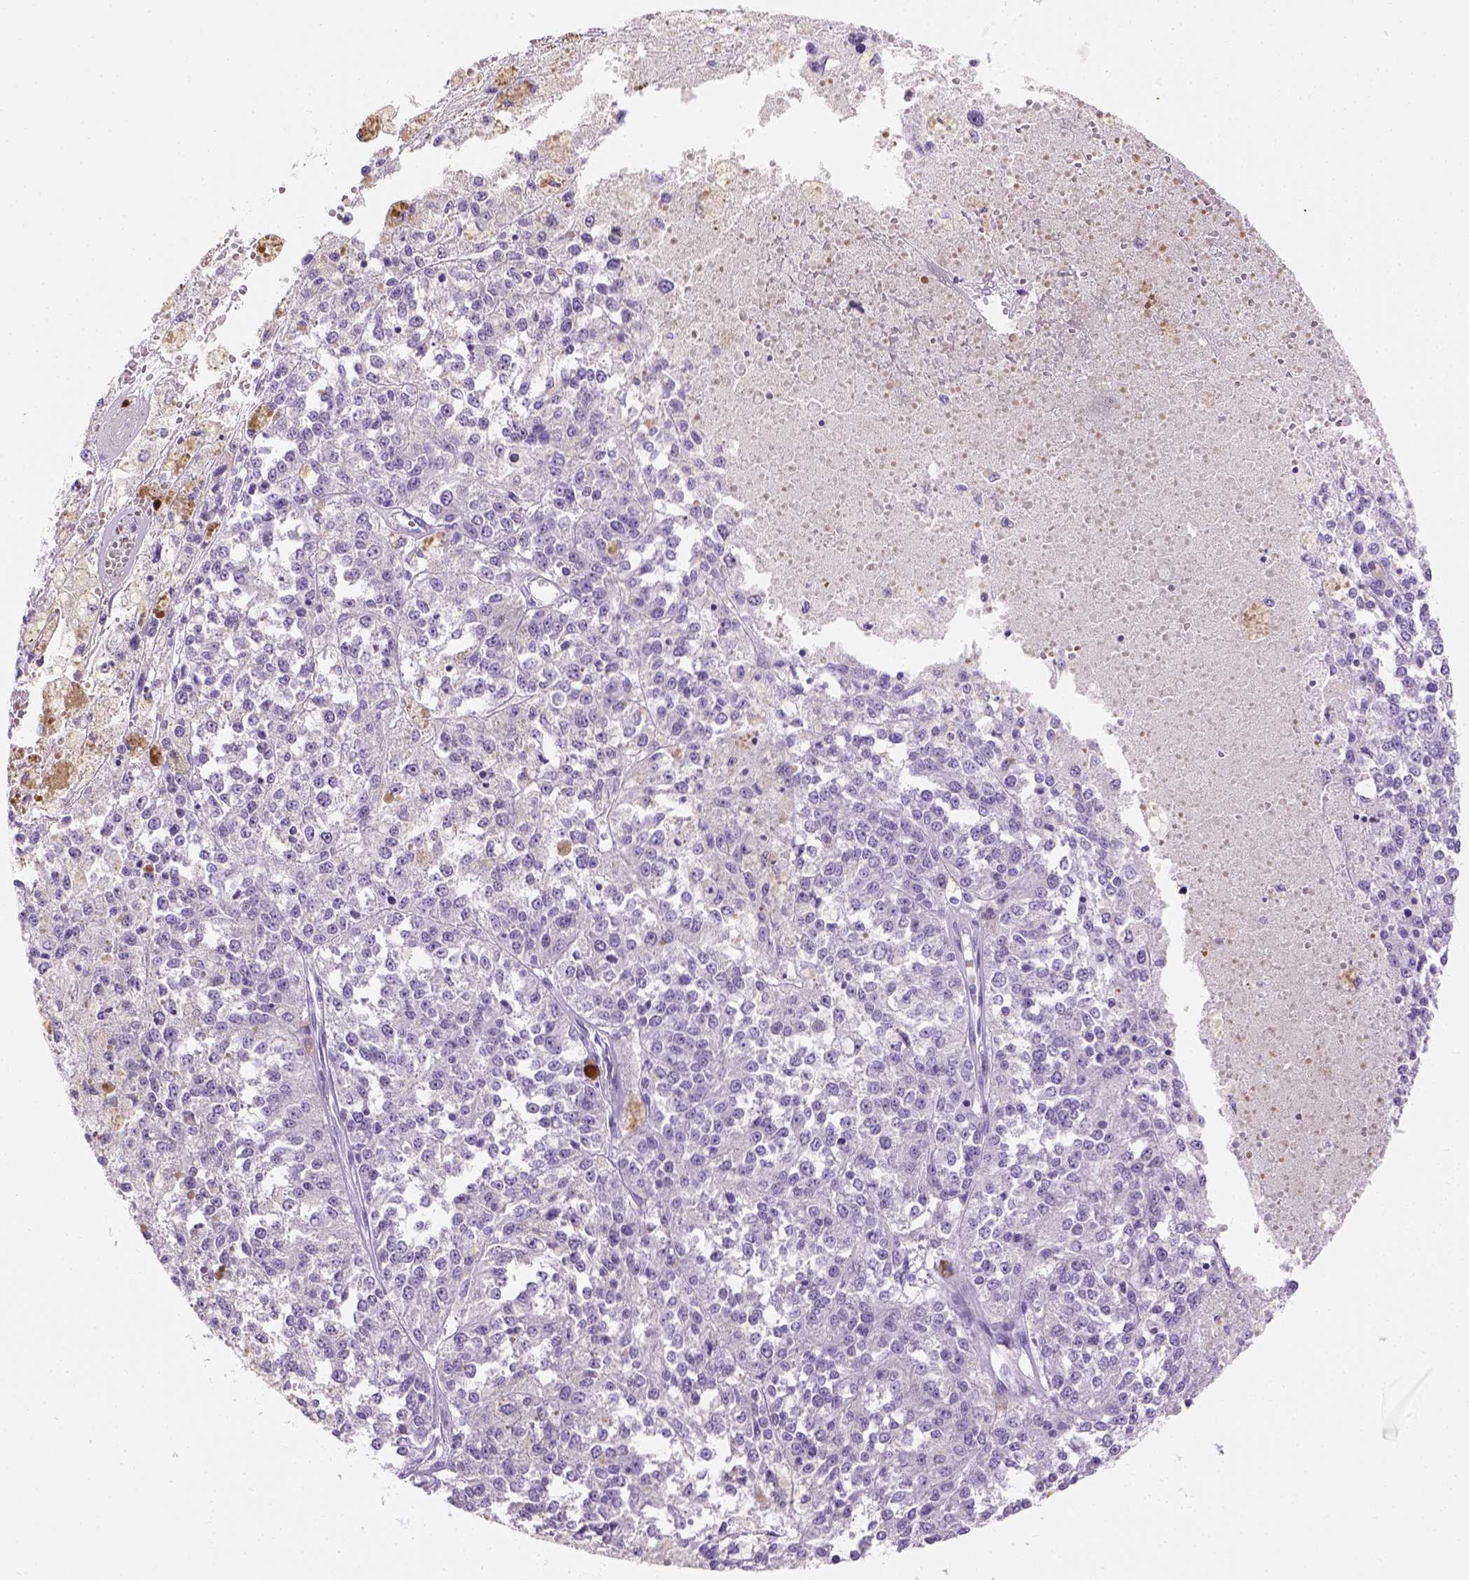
{"staining": {"intensity": "negative", "quantity": "none", "location": "none"}, "tissue": "melanoma", "cell_type": "Tumor cells", "image_type": "cancer", "snomed": [{"axis": "morphology", "description": "Malignant melanoma, Metastatic site"}, {"axis": "topography", "description": "Lymph node"}], "caption": "High power microscopy image of an immunohistochemistry histopathology image of melanoma, revealing no significant staining in tumor cells.", "gene": "PHF7", "patient": {"sex": "female", "age": 64}}